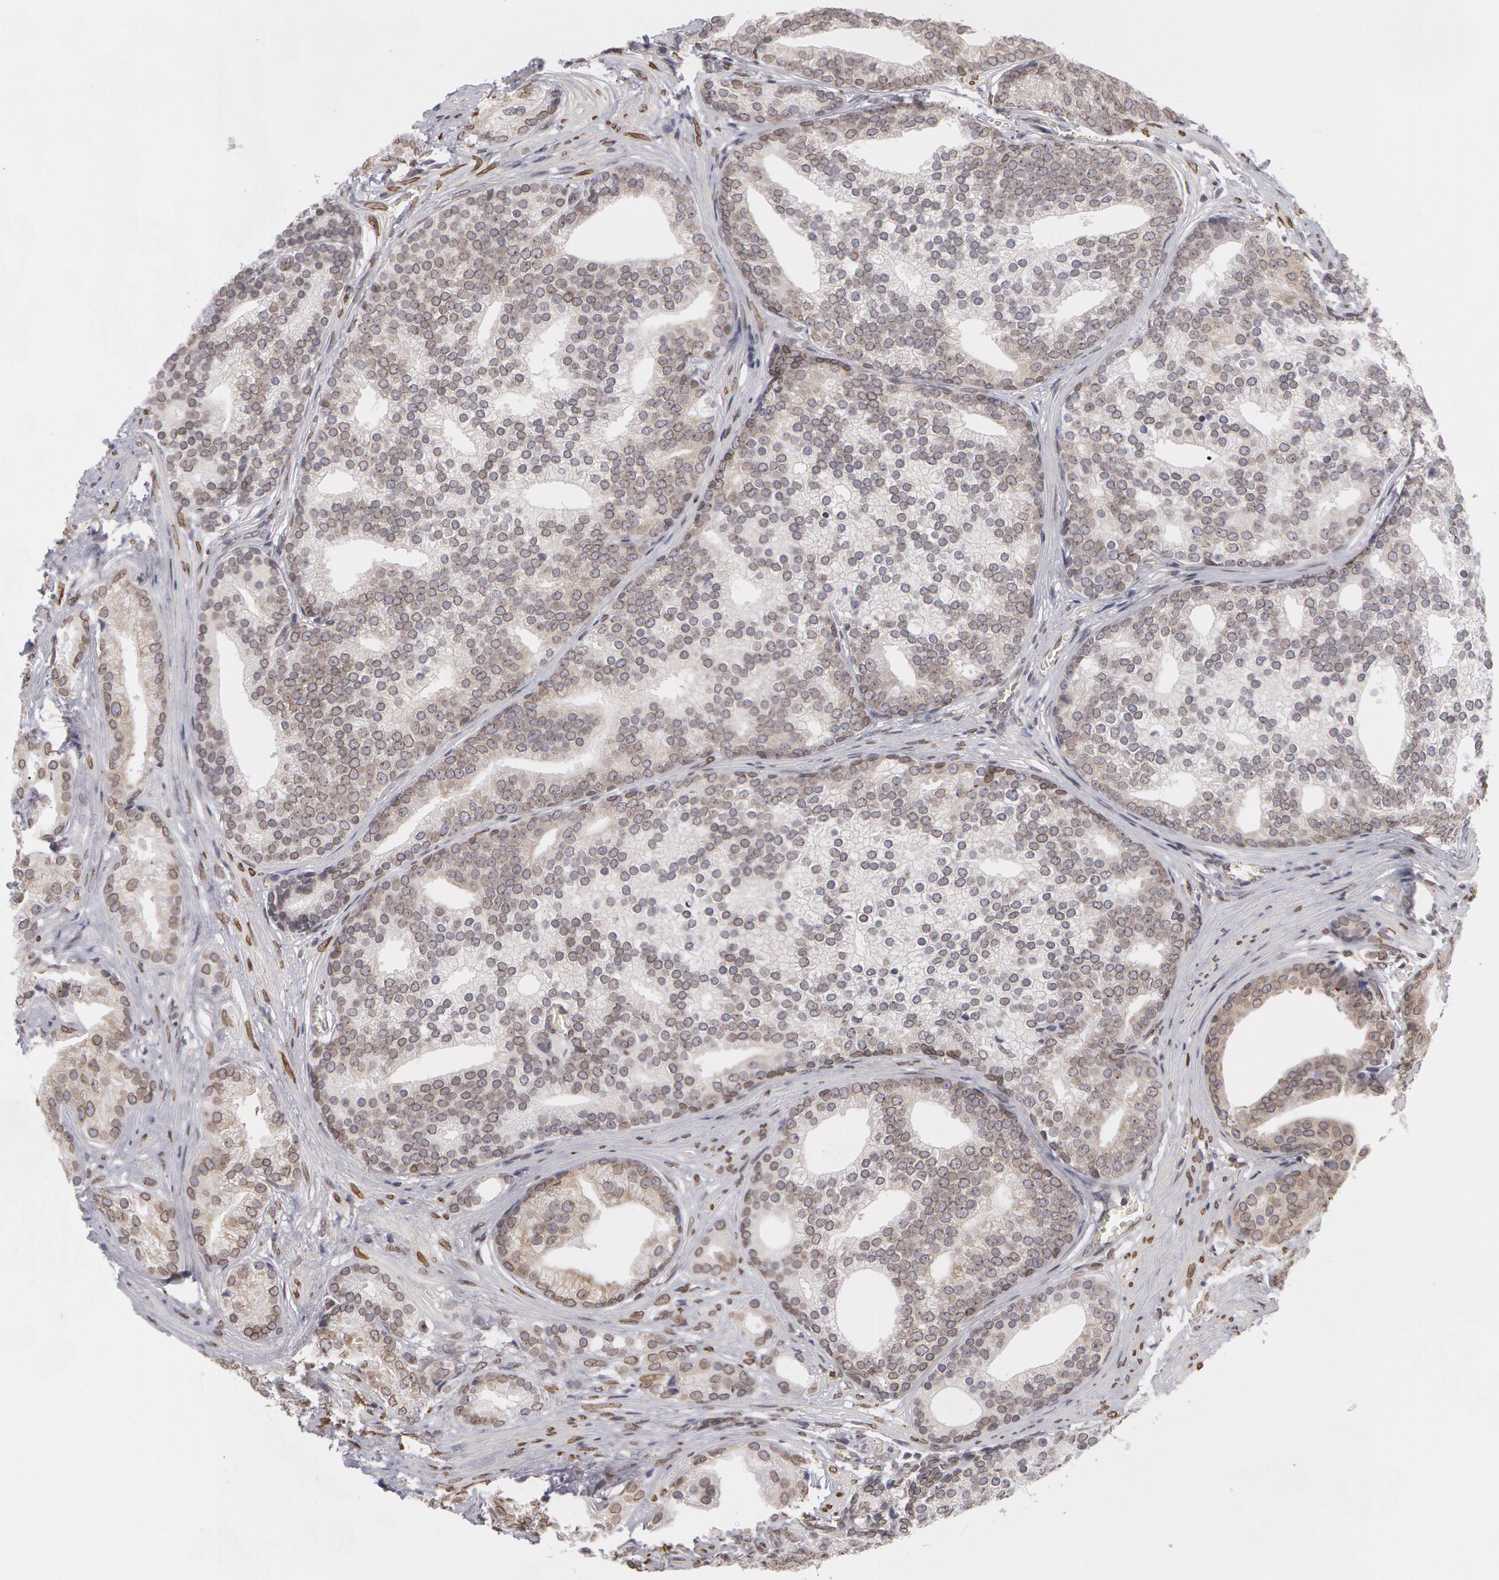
{"staining": {"intensity": "weak", "quantity": "<25%", "location": "nuclear"}, "tissue": "prostate cancer", "cell_type": "Tumor cells", "image_type": "cancer", "snomed": [{"axis": "morphology", "description": "Adenocarcinoma, Low grade"}, {"axis": "topography", "description": "Prostate"}], "caption": "Histopathology image shows no significant protein staining in tumor cells of low-grade adenocarcinoma (prostate).", "gene": "EMD", "patient": {"sex": "male", "age": 71}}